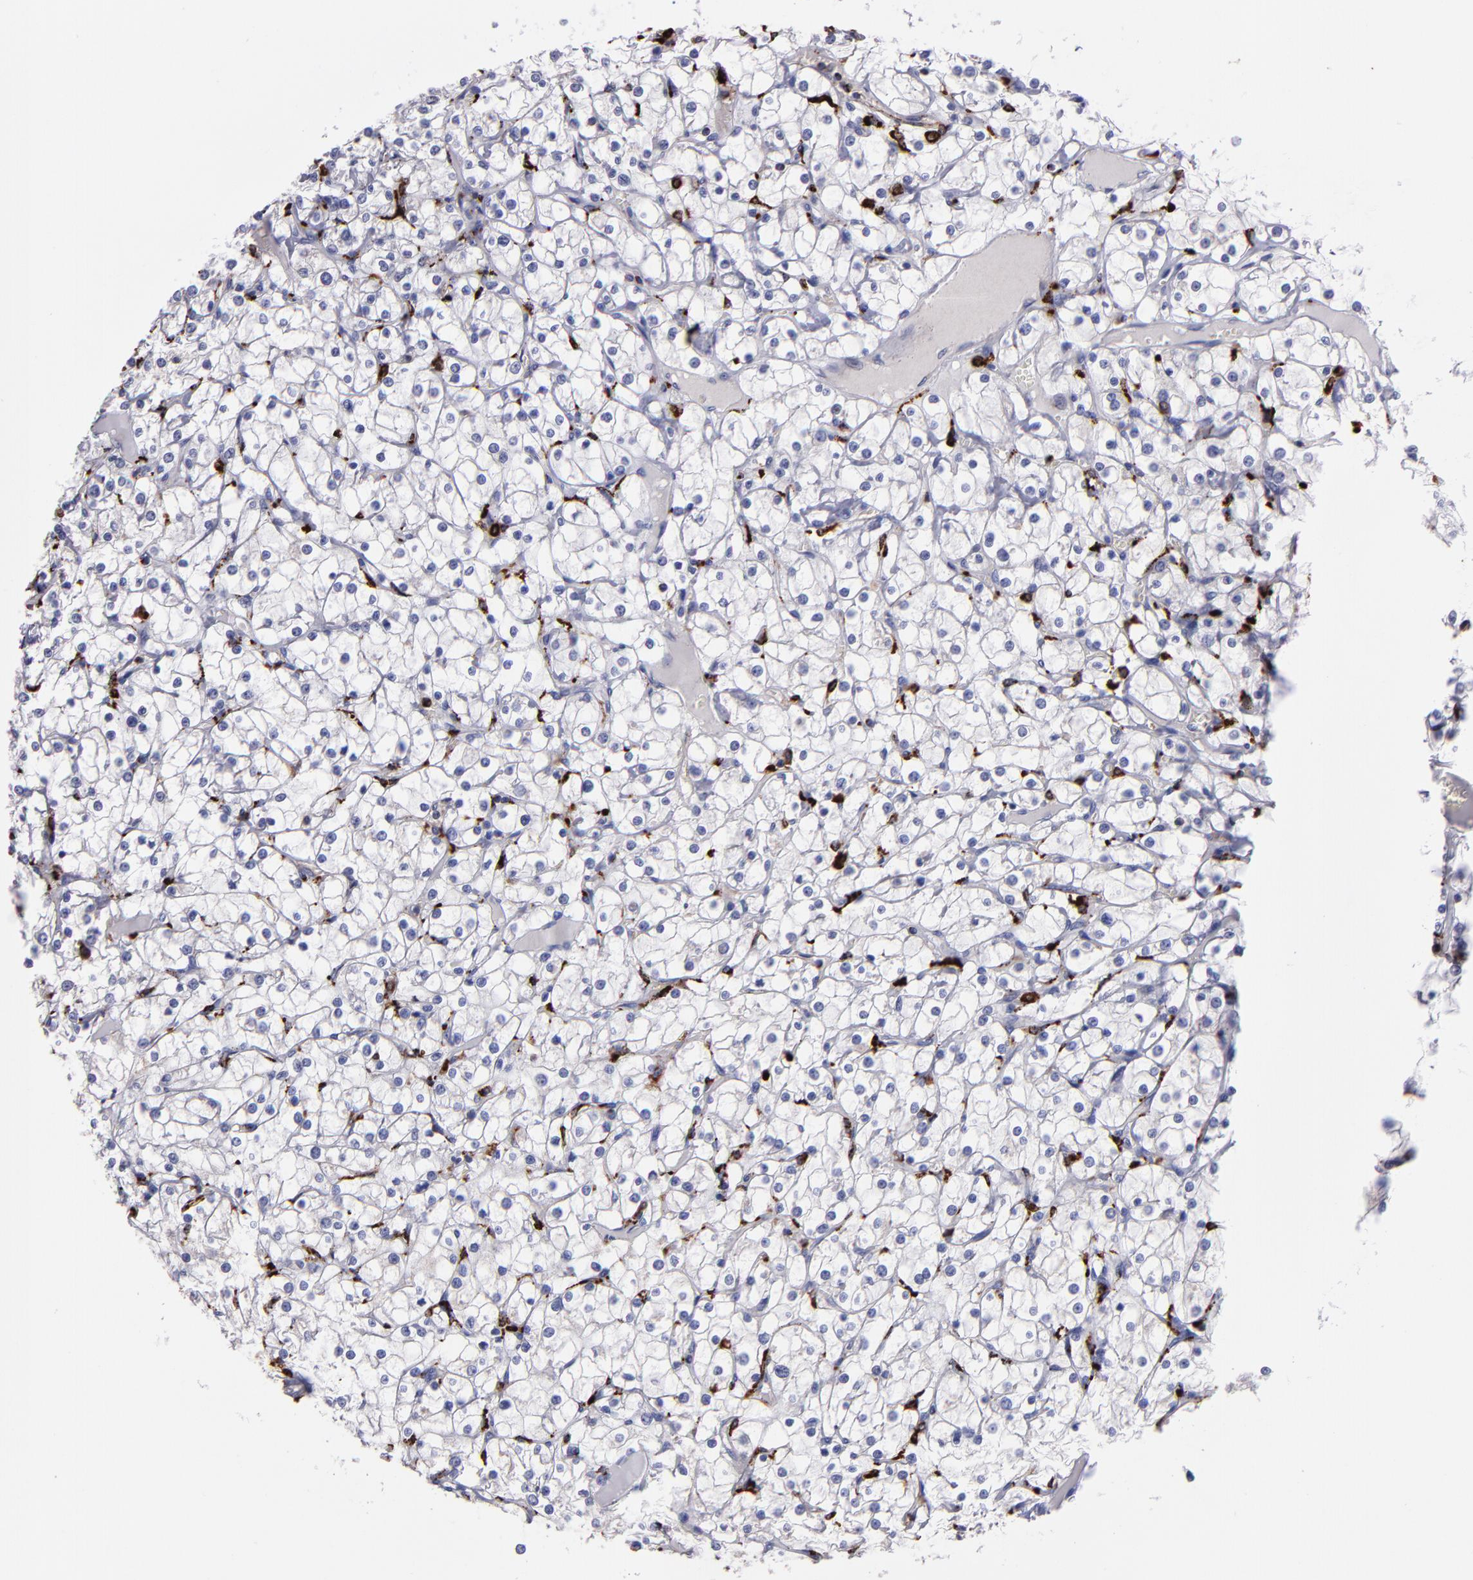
{"staining": {"intensity": "negative", "quantity": "none", "location": "none"}, "tissue": "renal cancer", "cell_type": "Tumor cells", "image_type": "cancer", "snomed": [{"axis": "morphology", "description": "Adenocarcinoma, NOS"}, {"axis": "topography", "description": "Kidney"}], "caption": "Renal adenocarcinoma stained for a protein using immunohistochemistry reveals no positivity tumor cells.", "gene": "CTSS", "patient": {"sex": "female", "age": 73}}